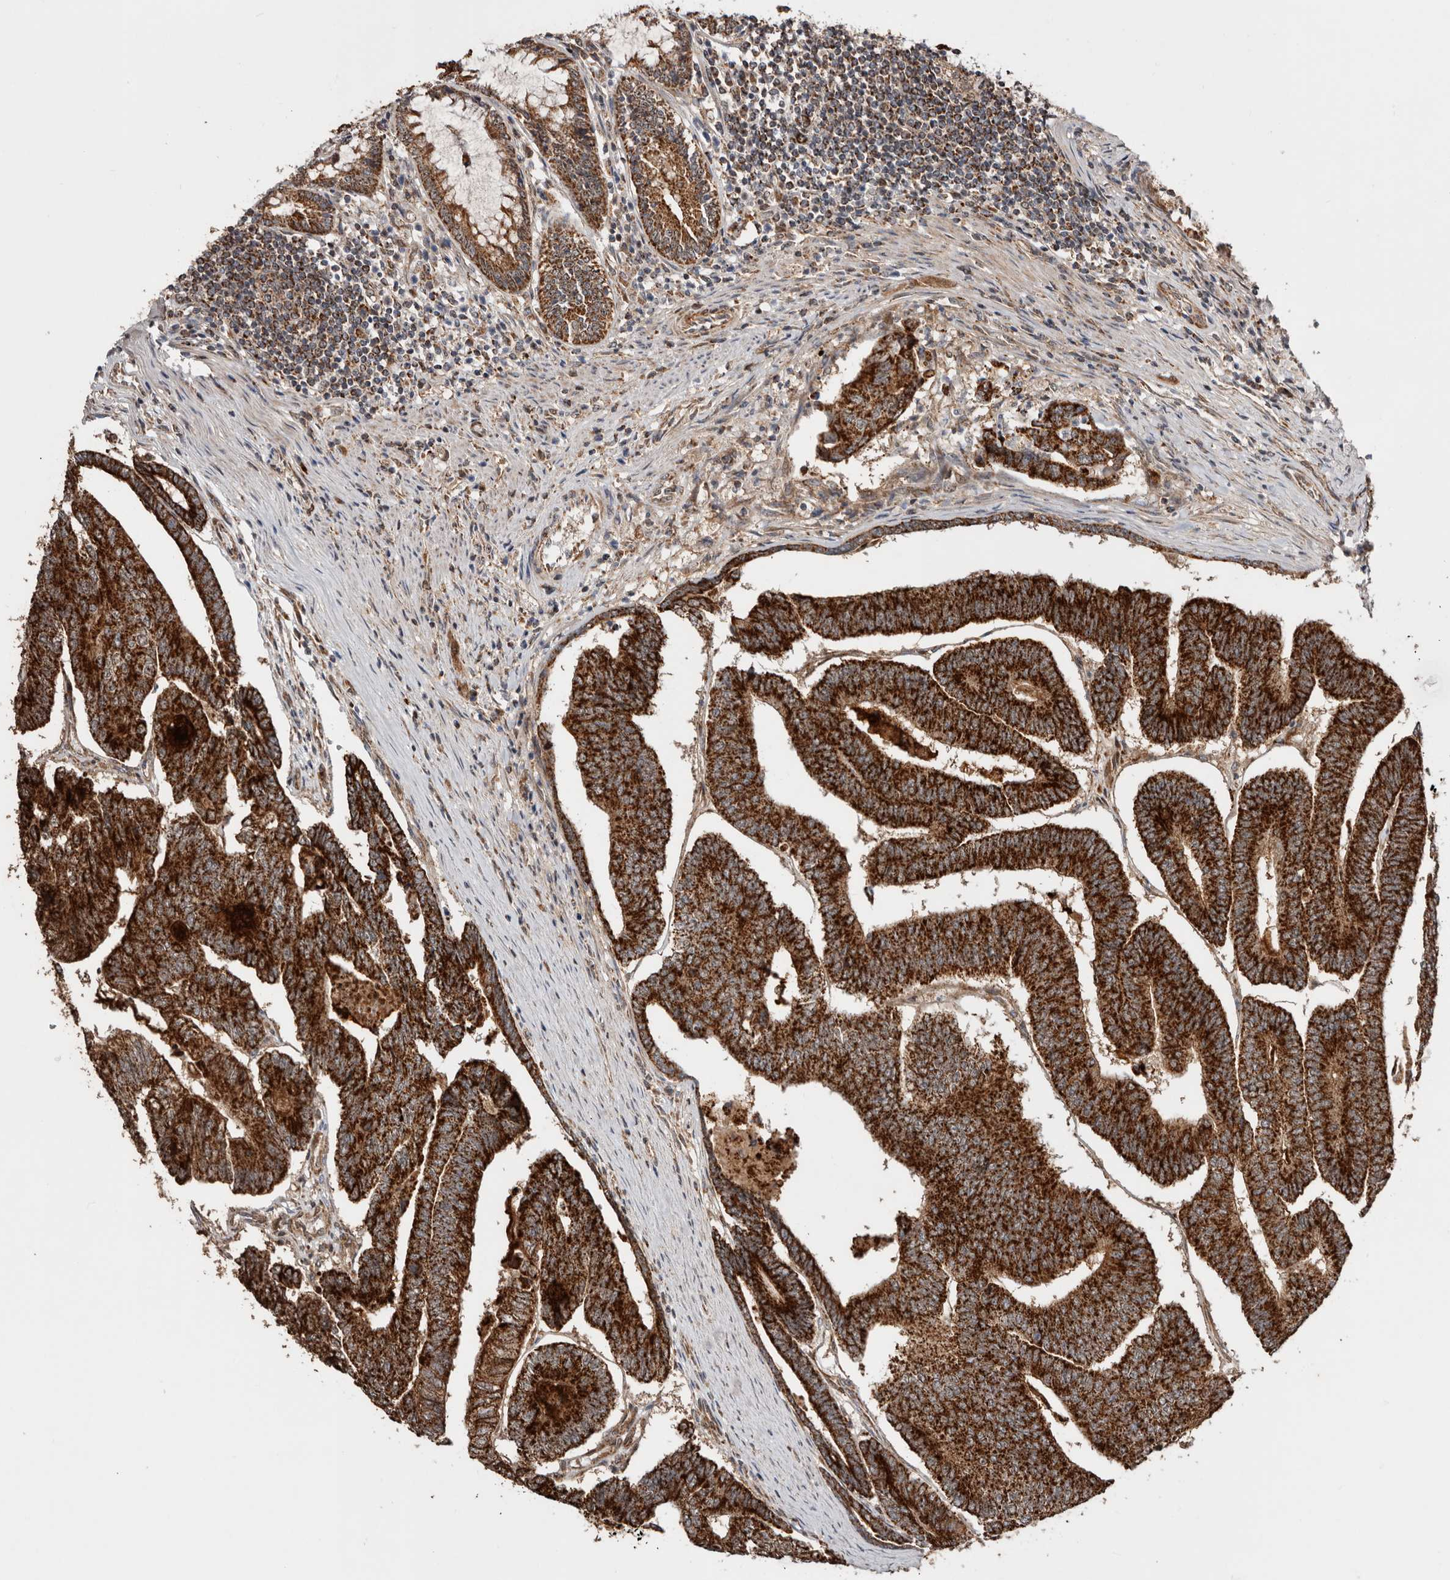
{"staining": {"intensity": "strong", "quantity": ">75%", "location": "cytoplasmic/membranous"}, "tissue": "colorectal cancer", "cell_type": "Tumor cells", "image_type": "cancer", "snomed": [{"axis": "morphology", "description": "Adenocarcinoma, NOS"}, {"axis": "topography", "description": "Colon"}], "caption": "Adenocarcinoma (colorectal) stained with immunohistochemistry exhibits strong cytoplasmic/membranous expression in approximately >75% of tumor cells.", "gene": "PROKR1", "patient": {"sex": "female", "age": 67}}